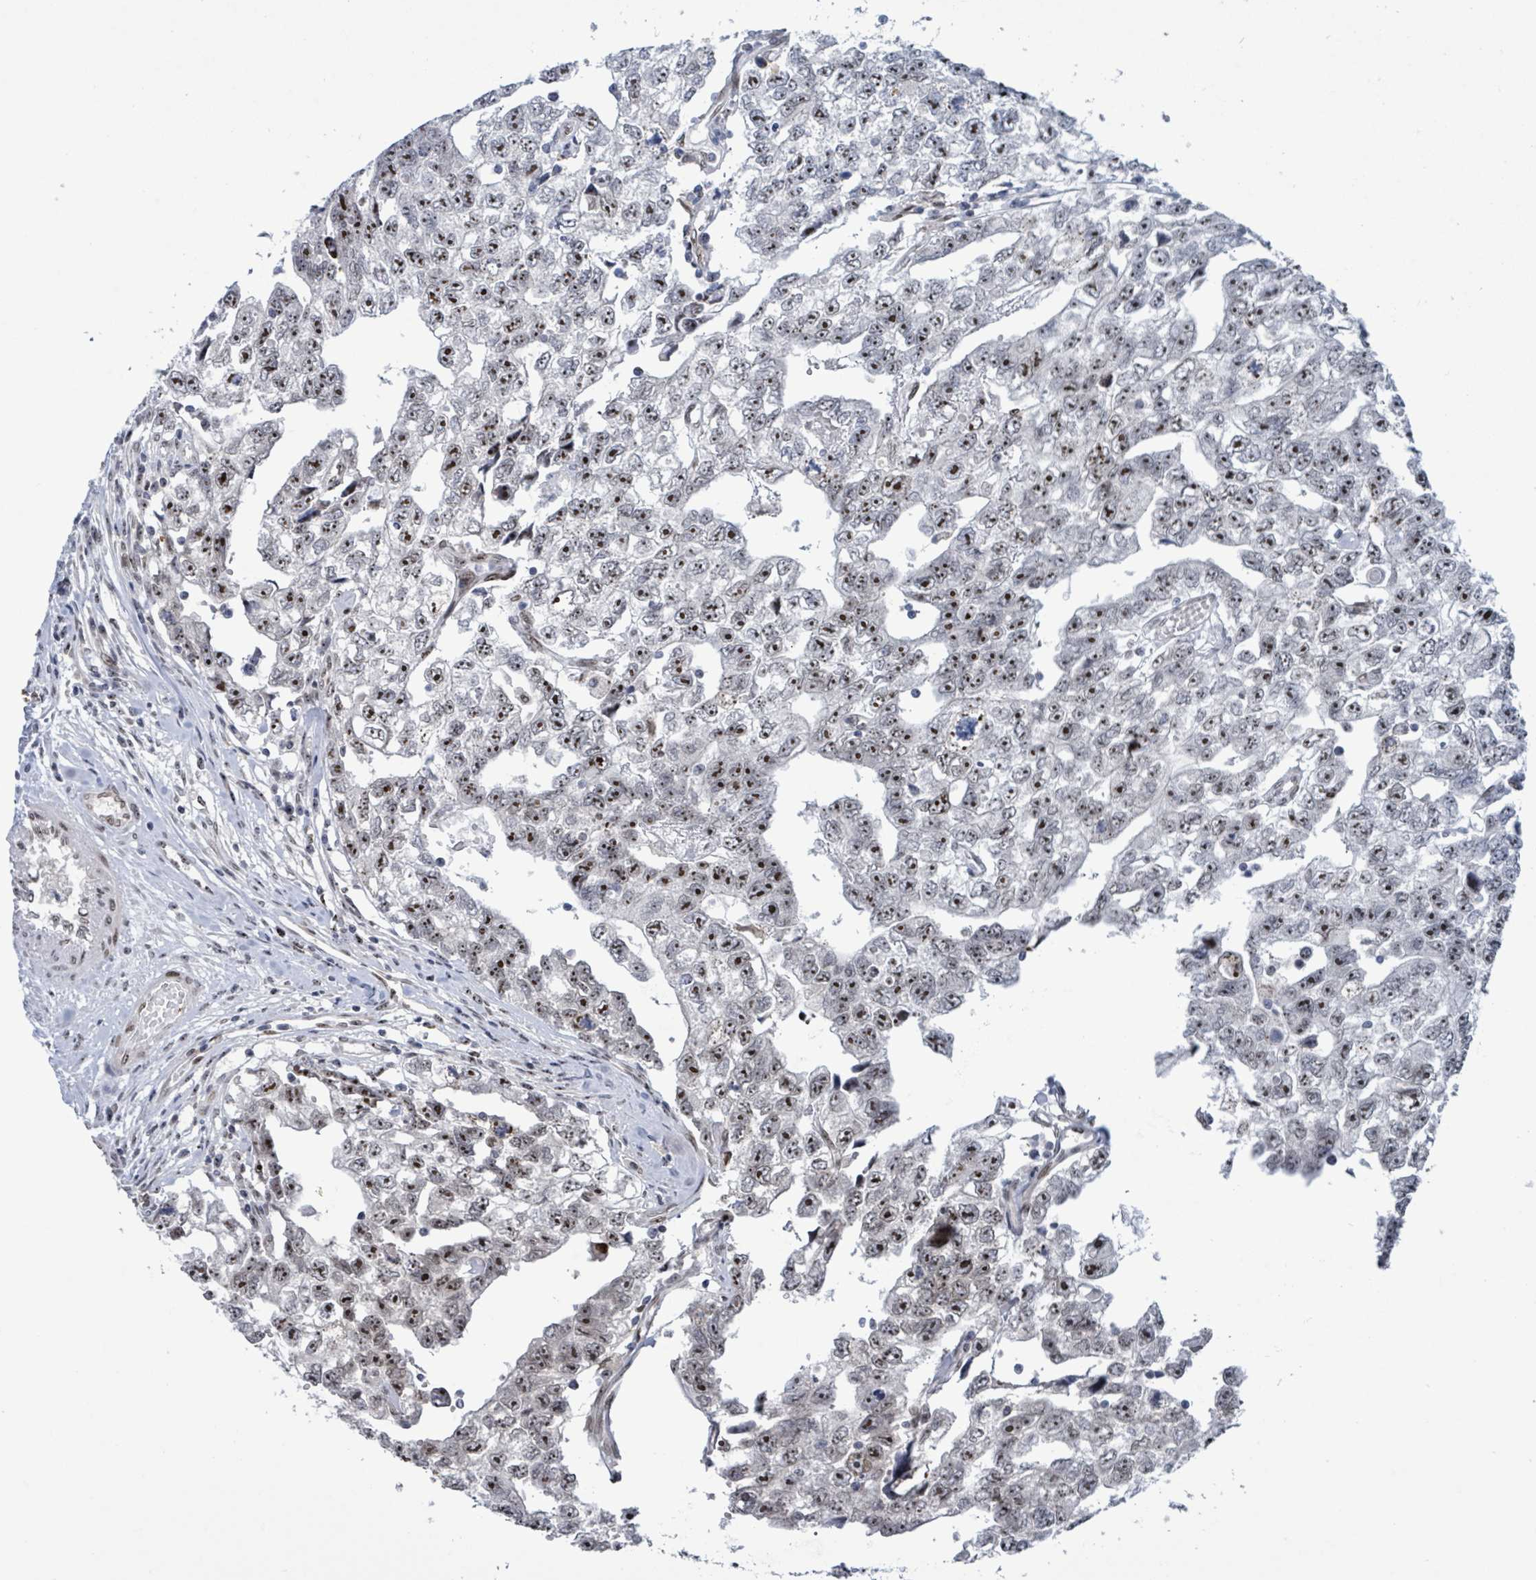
{"staining": {"intensity": "strong", "quantity": ">75%", "location": "nuclear"}, "tissue": "testis cancer", "cell_type": "Tumor cells", "image_type": "cancer", "snomed": [{"axis": "morphology", "description": "Carcinoma, Embryonal, NOS"}, {"axis": "topography", "description": "Testis"}], "caption": "Approximately >75% of tumor cells in human embryonal carcinoma (testis) display strong nuclear protein expression as visualized by brown immunohistochemical staining.", "gene": "RRN3", "patient": {"sex": "male", "age": 22}}